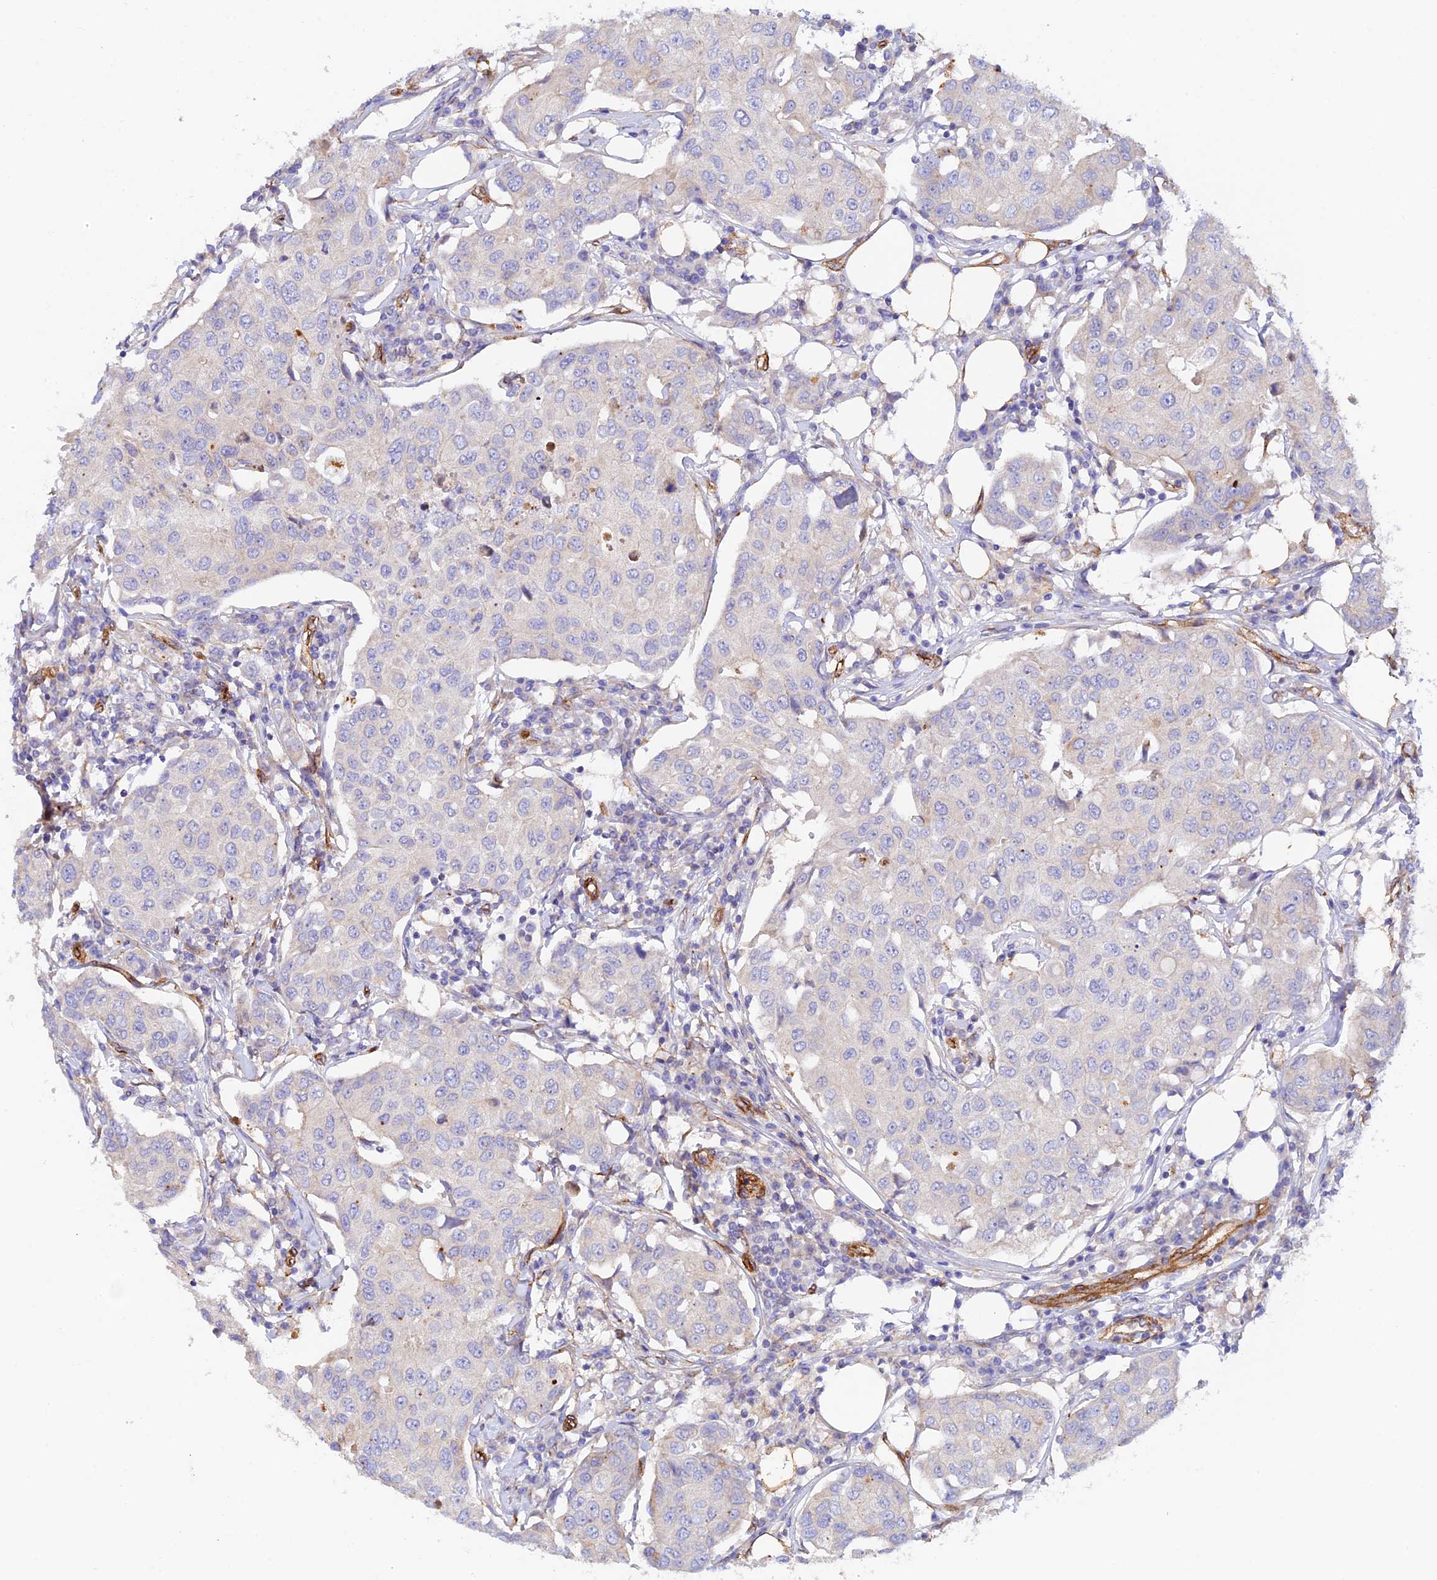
{"staining": {"intensity": "negative", "quantity": "none", "location": "none"}, "tissue": "breast cancer", "cell_type": "Tumor cells", "image_type": "cancer", "snomed": [{"axis": "morphology", "description": "Duct carcinoma"}, {"axis": "topography", "description": "Breast"}], "caption": "An image of intraductal carcinoma (breast) stained for a protein reveals no brown staining in tumor cells. (Stains: DAB (3,3'-diaminobenzidine) immunohistochemistry (IHC) with hematoxylin counter stain, Microscopy: brightfield microscopy at high magnification).", "gene": "MYO9A", "patient": {"sex": "female", "age": 80}}